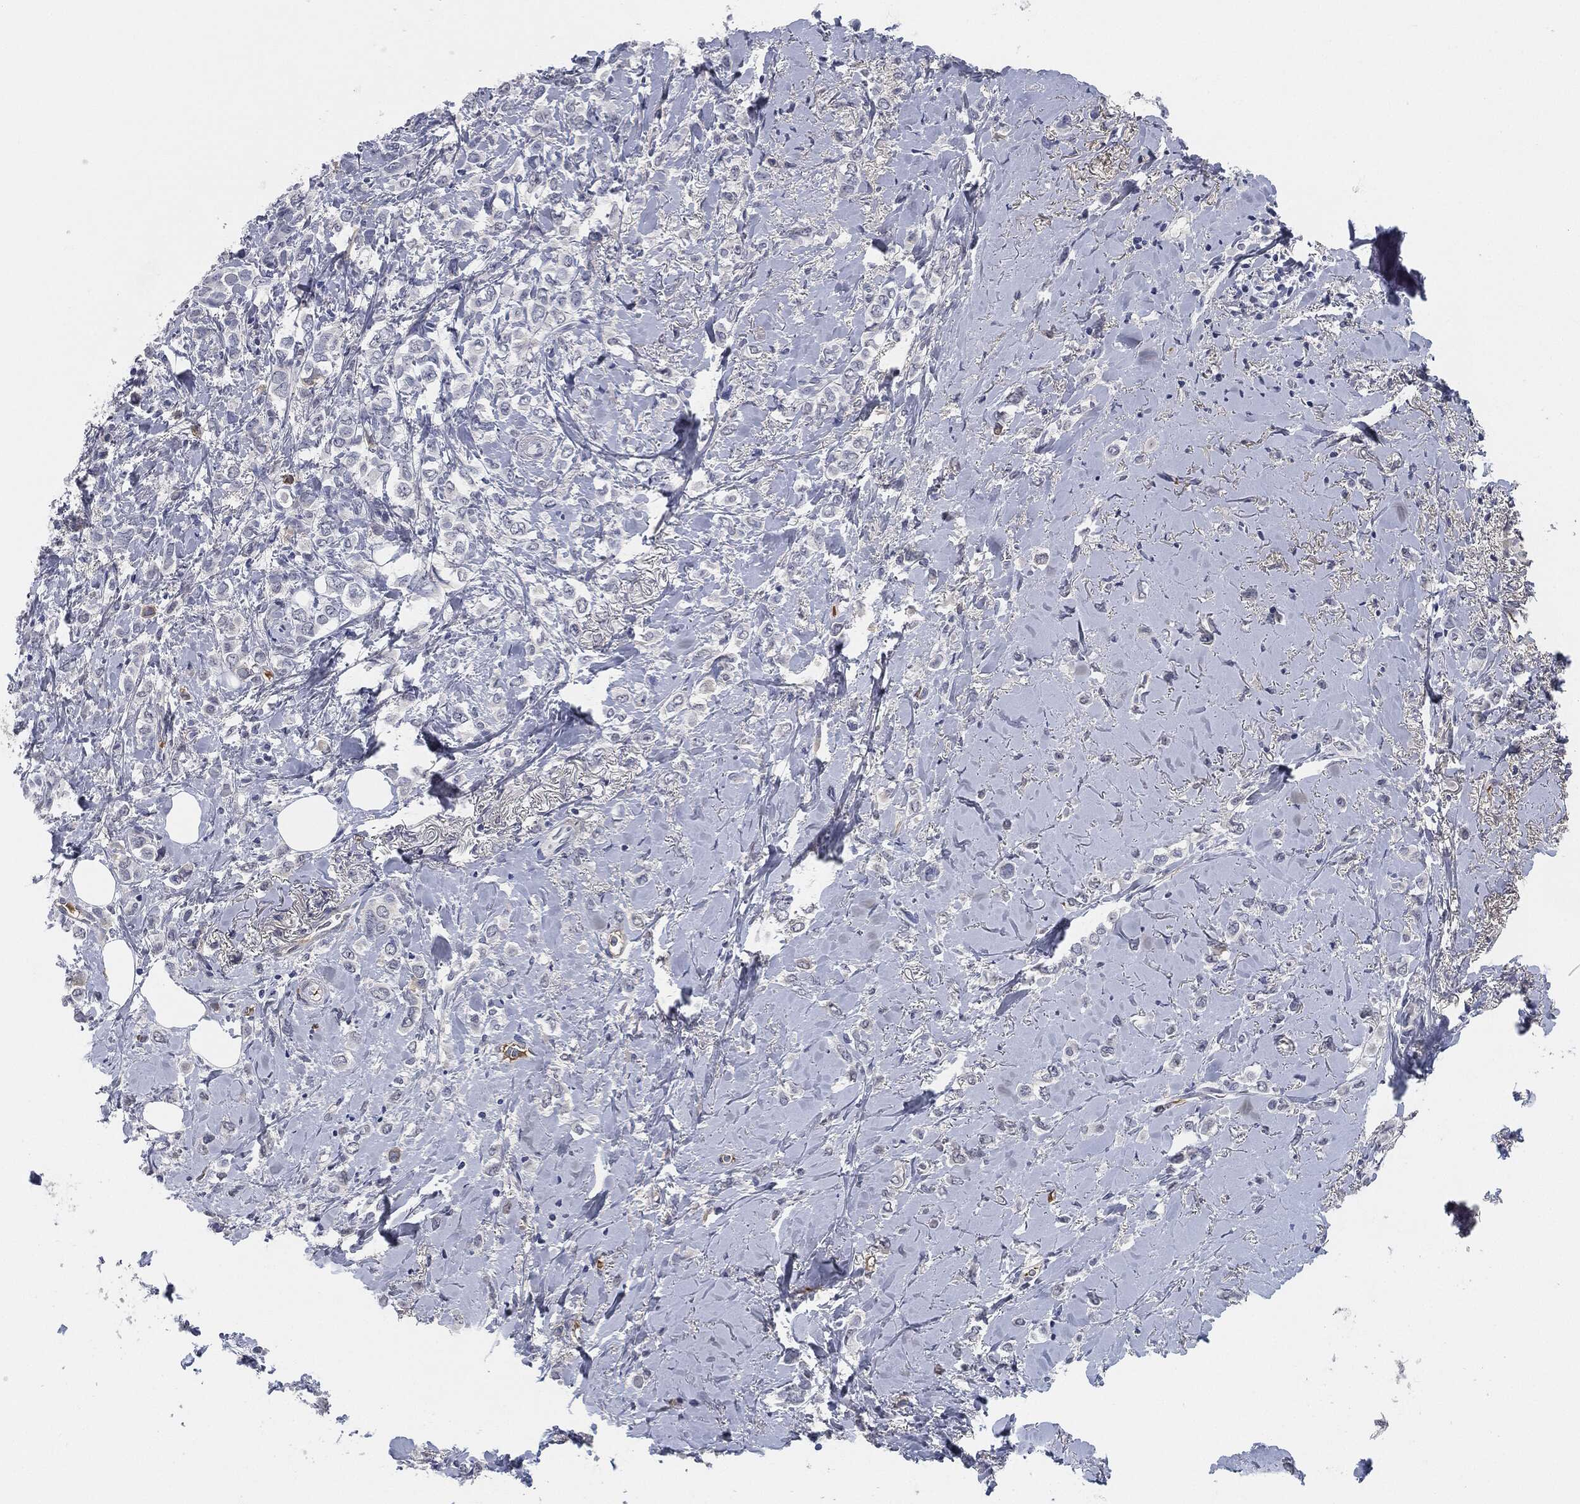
{"staining": {"intensity": "negative", "quantity": "none", "location": "none"}, "tissue": "breast cancer", "cell_type": "Tumor cells", "image_type": "cancer", "snomed": [{"axis": "morphology", "description": "Lobular carcinoma"}, {"axis": "topography", "description": "Breast"}], "caption": "IHC image of breast cancer stained for a protein (brown), which demonstrates no expression in tumor cells.", "gene": "SIGLEC7", "patient": {"sex": "female", "age": 66}}